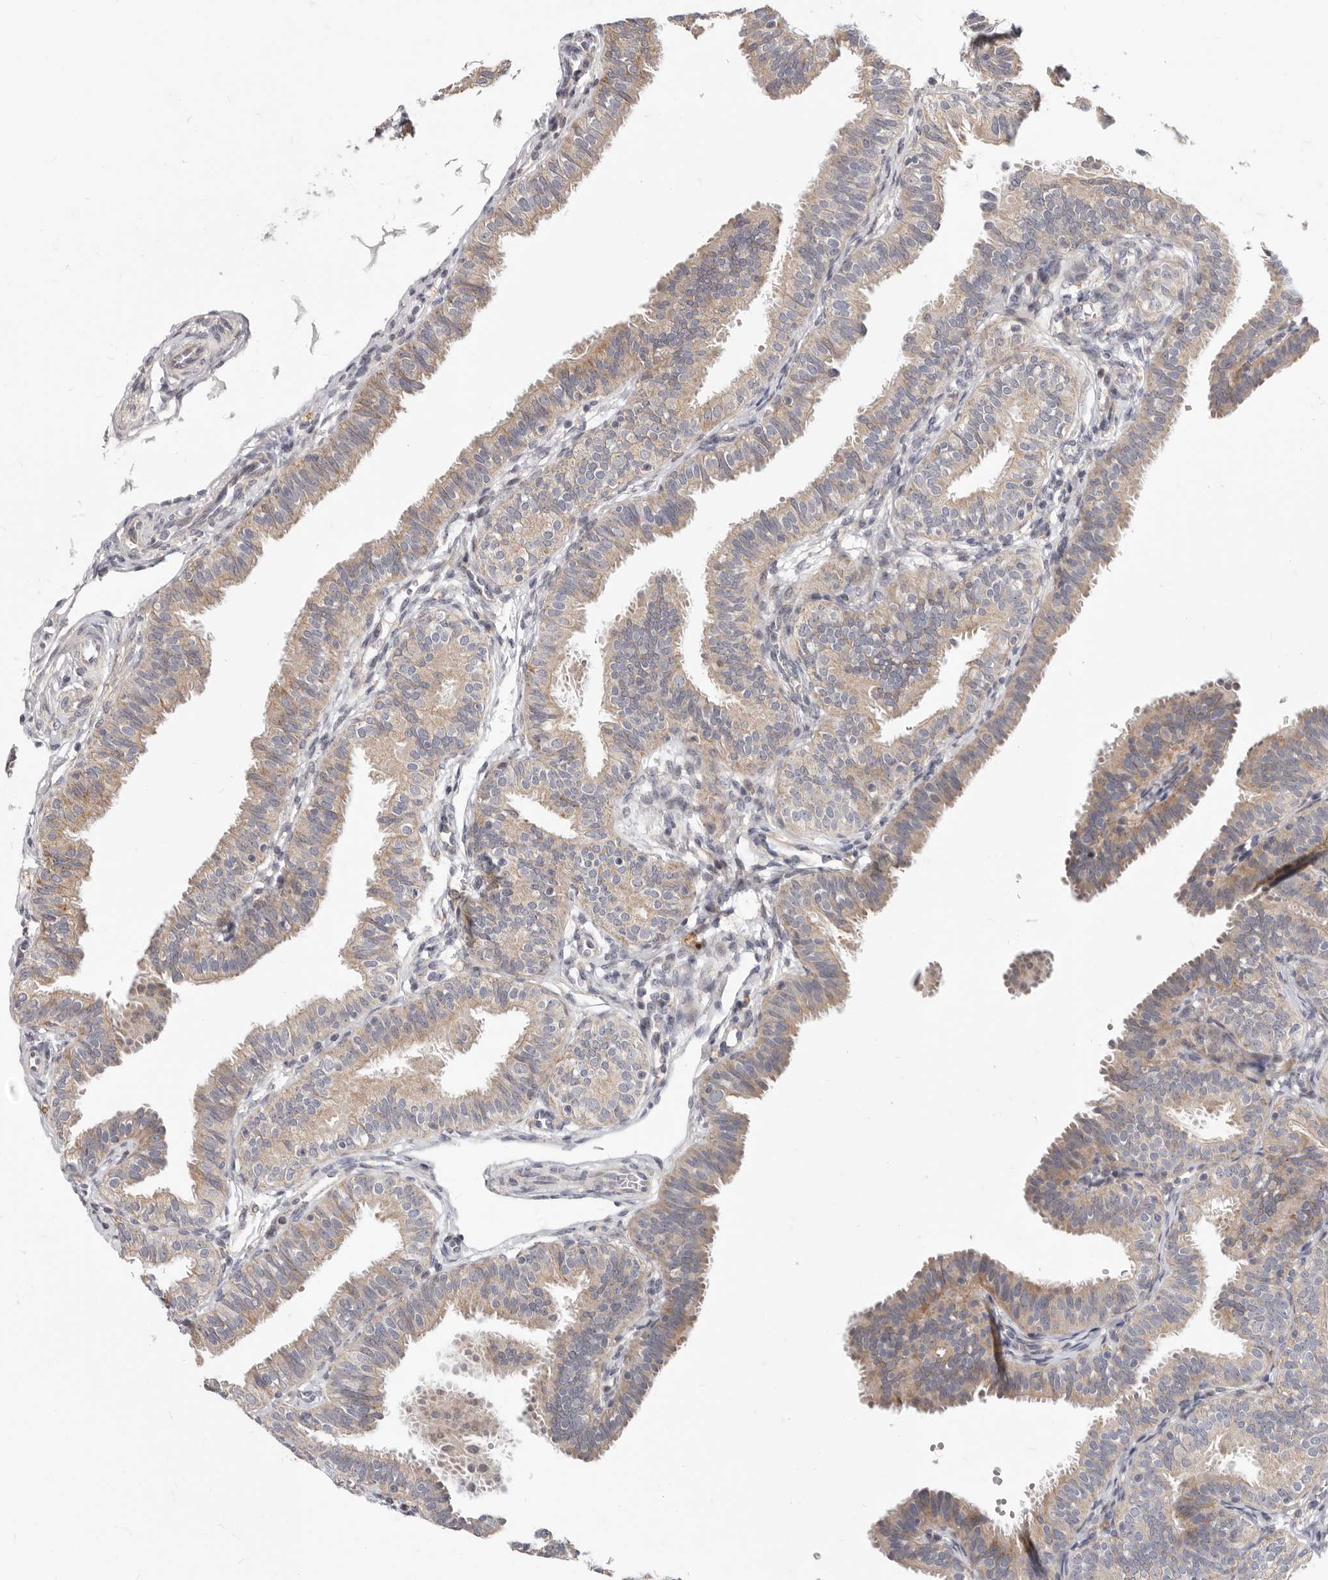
{"staining": {"intensity": "weak", "quantity": "25%-75%", "location": "cytoplasmic/membranous"}, "tissue": "fallopian tube", "cell_type": "Glandular cells", "image_type": "normal", "snomed": [{"axis": "morphology", "description": "Normal tissue, NOS"}, {"axis": "topography", "description": "Fallopian tube"}], "caption": "Unremarkable fallopian tube displays weak cytoplasmic/membranous expression in about 25%-75% of glandular cells.", "gene": "TOR3A", "patient": {"sex": "female", "age": 35}}